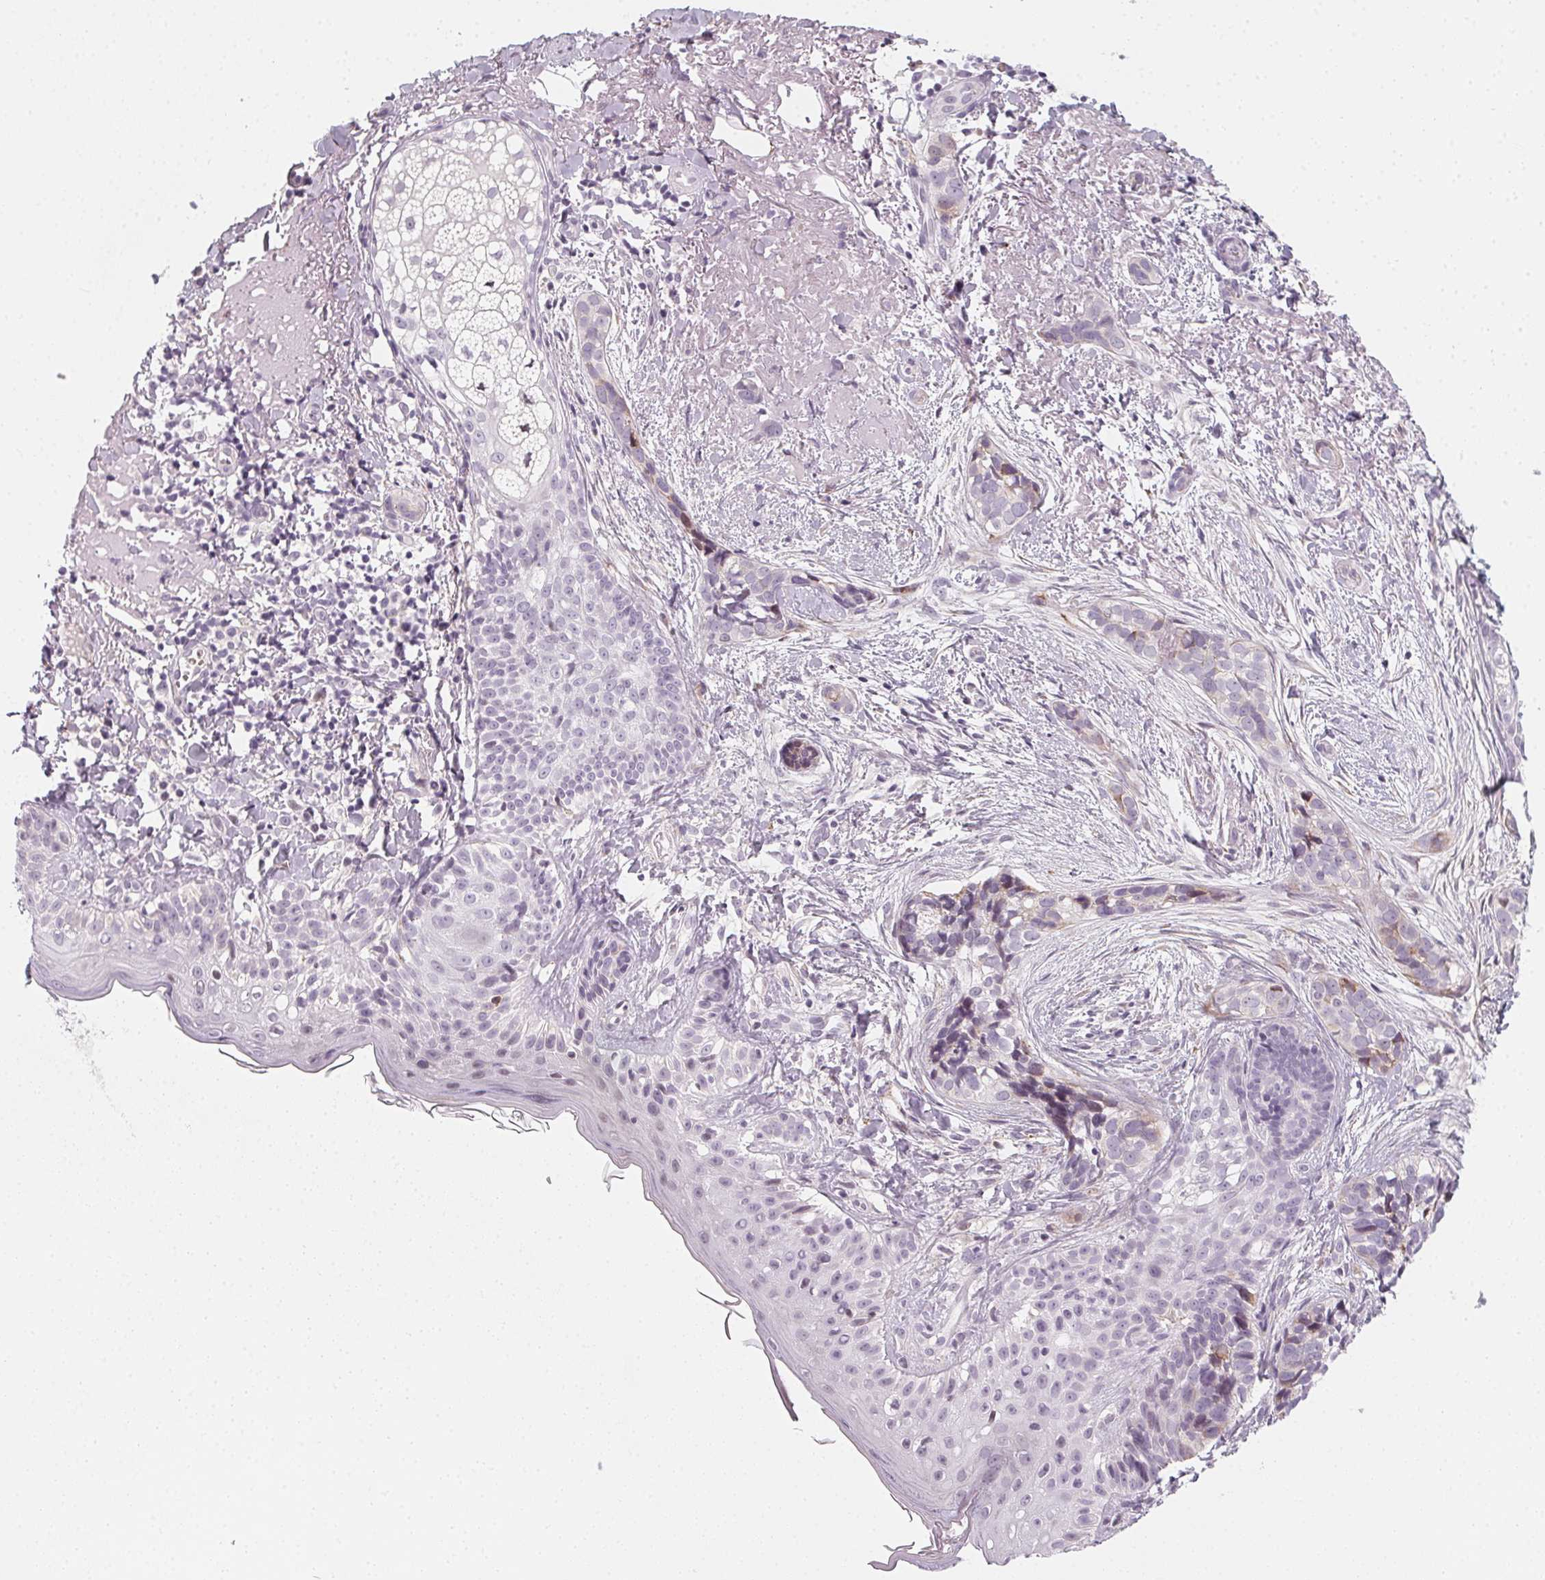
{"staining": {"intensity": "weak", "quantity": "<25%", "location": "cytoplasmic/membranous"}, "tissue": "skin cancer", "cell_type": "Tumor cells", "image_type": "cancer", "snomed": [{"axis": "morphology", "description": "Basal cell carcinoma"}, {"axis": "topography", "description": "Skin"}], "caption": "Tumor cells are negative for brown protein staining in skin cancer (basal cell carcinoma). (DAB immunohistochemistry (IHC), high magnification).", "gene": "CCDC96", "patient": {"sex": "male", "age": 87}}